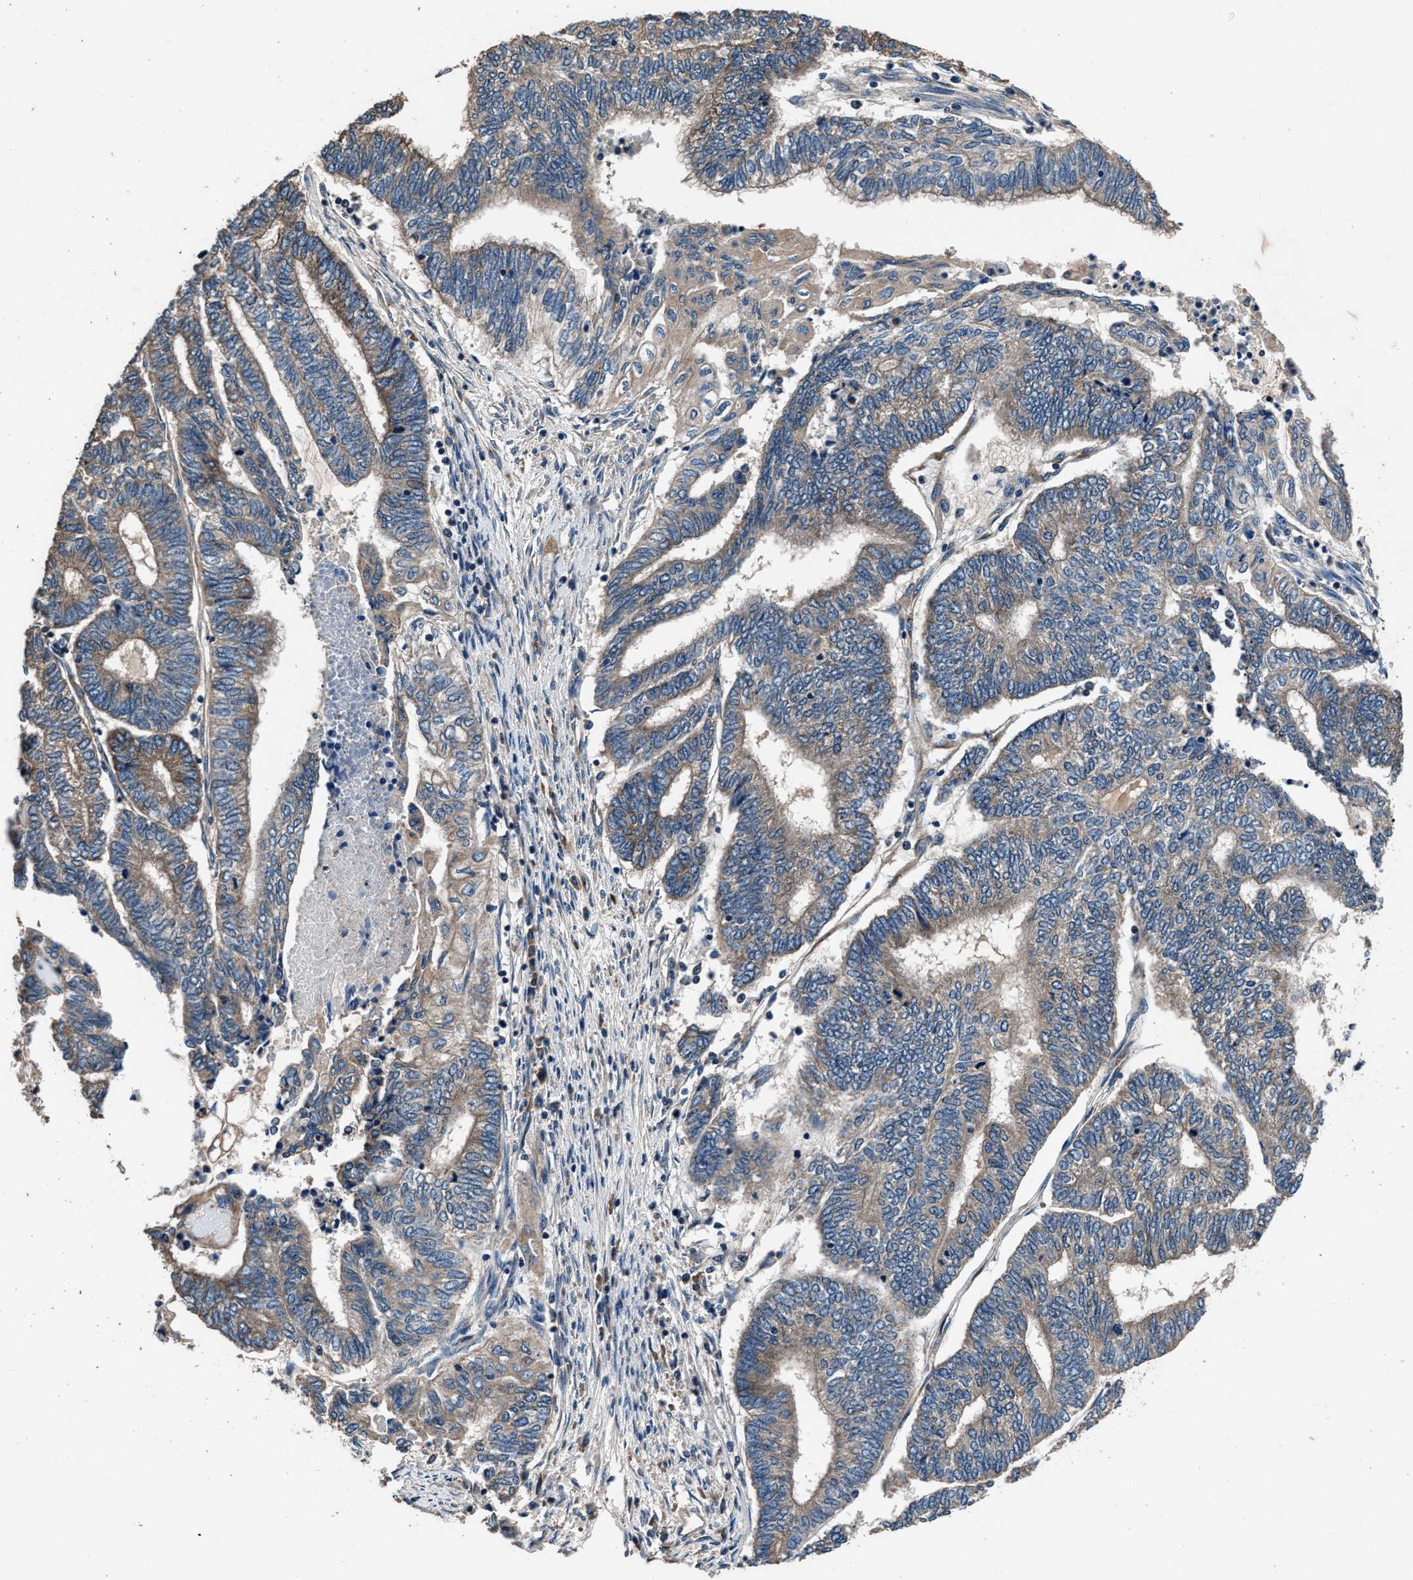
{"staining": {"intensity": "weak", "quantity": ">75%", "location": "cytoplasmic/membranous"}, "tissue": "endometrial cancer", "cell_type": "Tumor cells", "image_type": "cancer", "snomed": [{"axis": "morphology", "description": "Adenocarcinoma, NOS"}, {"axis": "topography", "description": "Uterus"}, {"axis": "topography", "description": "Endometrium"}], "caption": "Tumor cells demonstrate weak cytoplasmic/membranous positivity in approximately >75% of cells in adenocarcinoma (endometrial).", "gene": "DHRS7B", "patient": {"sex": "female", "age": 70}}